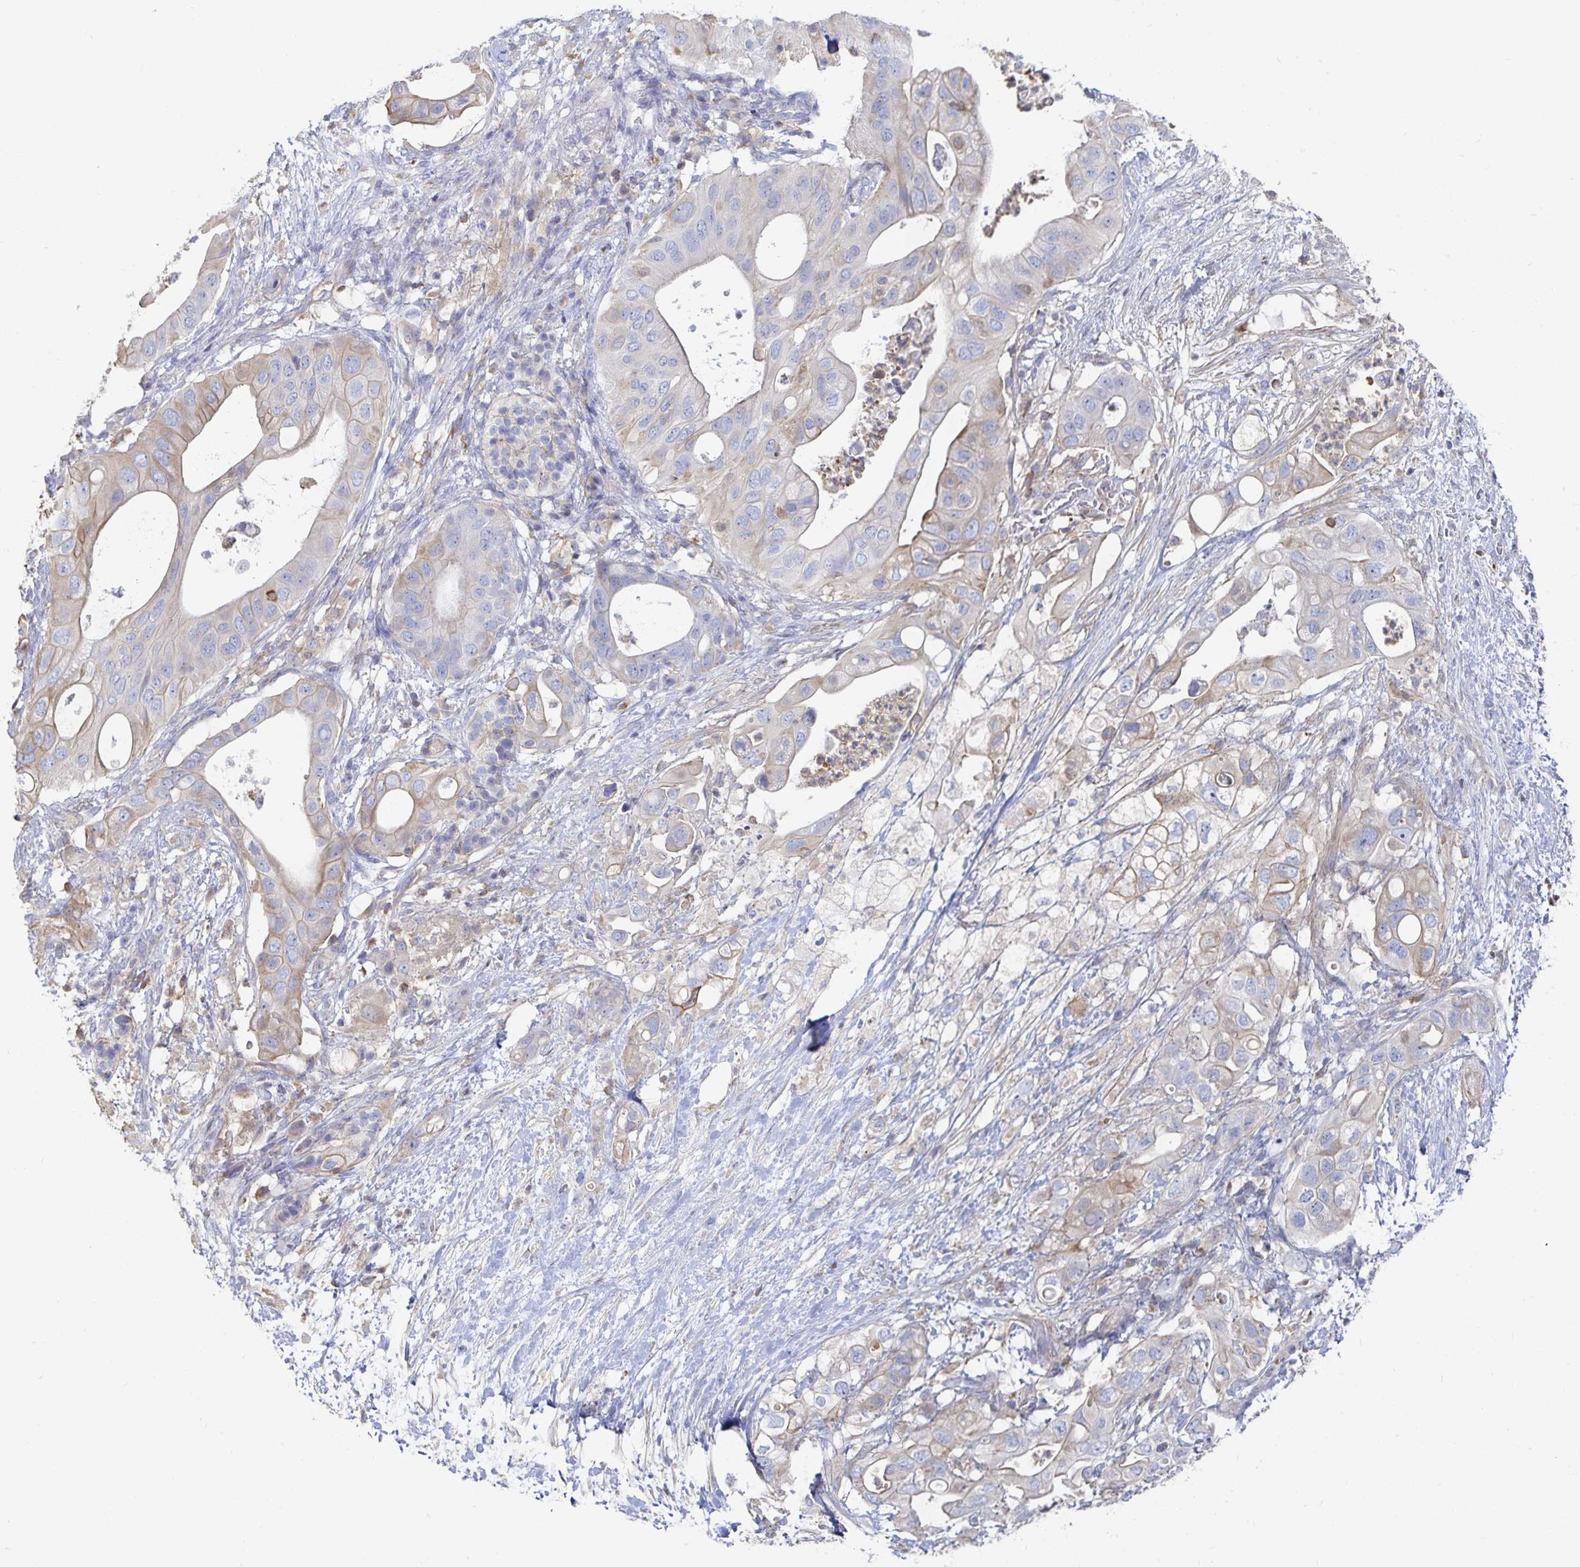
{"staining": {"intensity": "weak", "quantity": "25%-75%", "location": "cytoplasmic/membranous"}, "tissue": "pancreatic cancer", "cell_type": "Tumor cells", "image_type": "cancer", "snomed": [{"axis": "morphology", "description": "Adenocarcinoma, NOS"}, {"axis": "topography", "description": "Pancreas"}], "caption": "Human pancreatic adenocarcinoma stained with a brown dye shows weak cytoplasmic/membranous positive expression in about 25%-75% of tumor cells.", "gene": "PIK3CD", "patient": {"sex": "female", "age": 72}}